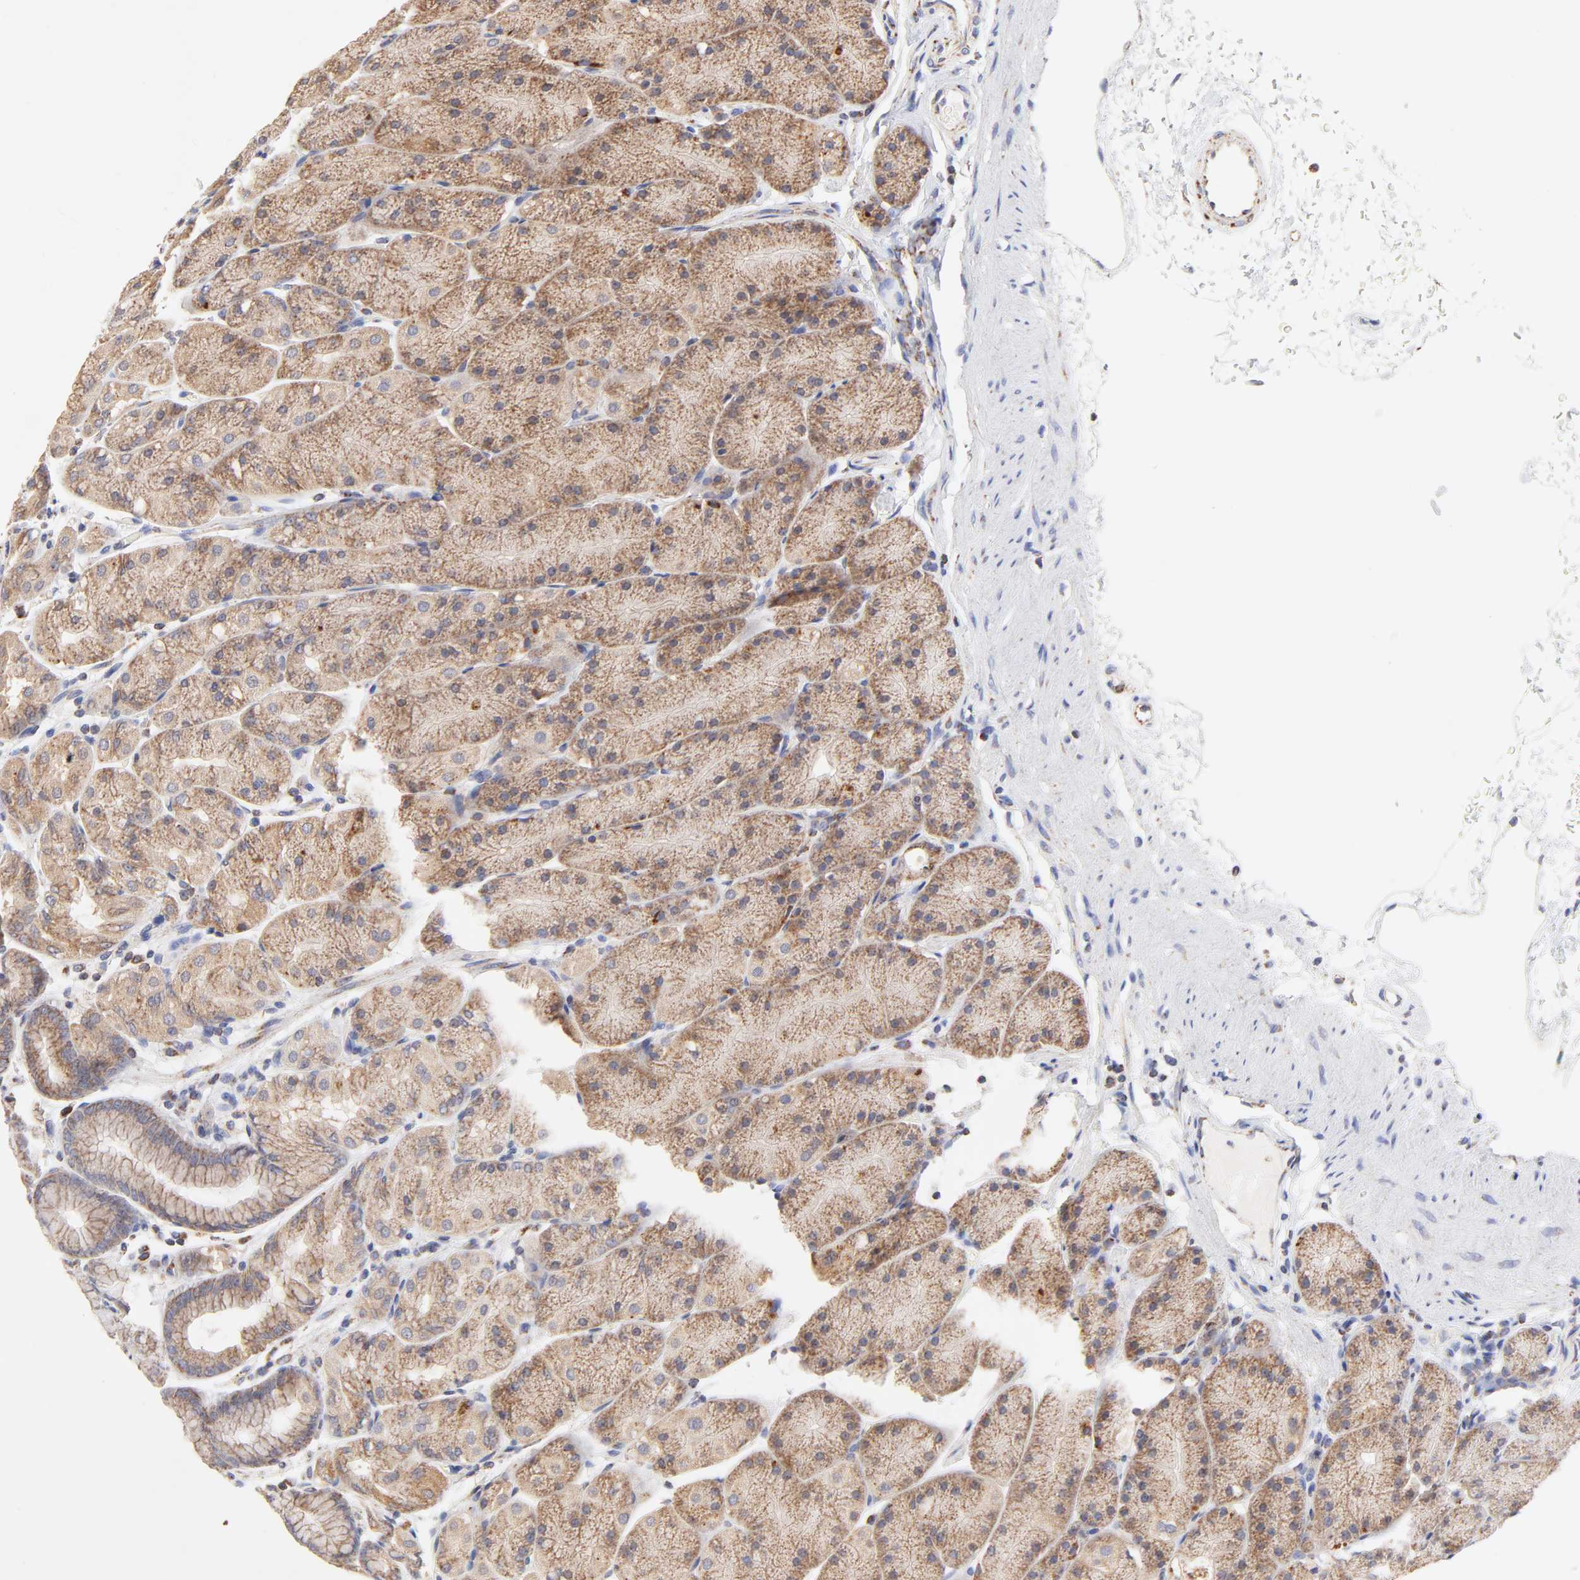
{"staining": {"intensity": "moderate", "quantity": ">75%", "location": "cytoplasmic/membranous"}, "tissue": "stomach", "cell_type": "Glandular cells", "image_type": "normal", "snomed": [{"axis": "morphology", "description": "Normal tissue, NOS"}, {"axis": "topography", "description": "Stomach, upper"}, {"axis": "topography", "description": "Stomach"}], "caption": "Stomach stained for a protein (brown) shows moderate cytoplasmic/membranous positive staining in about >75% of glandular cells.", "gene": "SSBP1", "patient": {"sex": "male", "age": 76}}